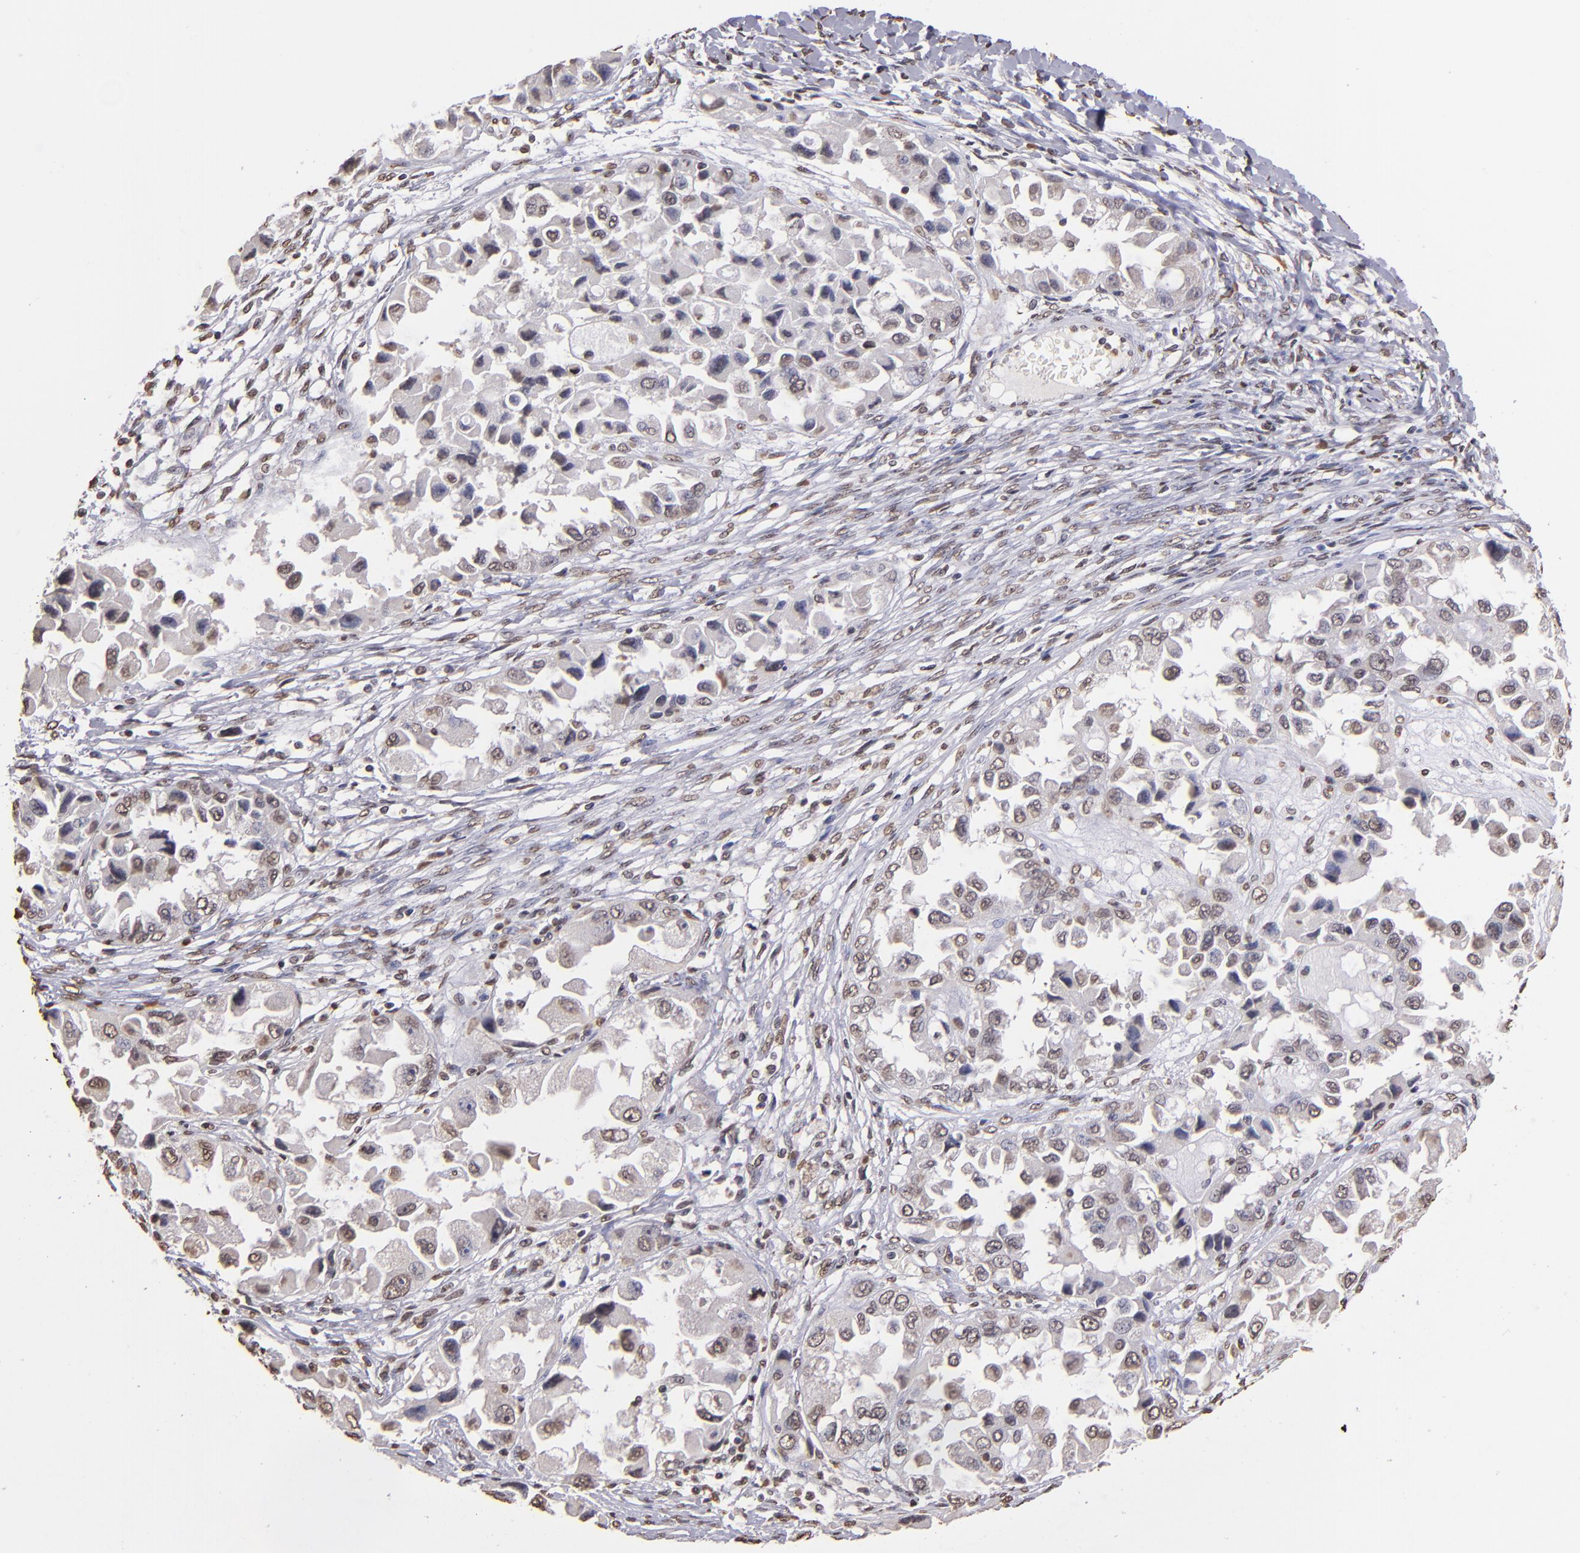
{"staining": {"intensity": "weak", "quantity": "<25%", "location": "nuclear"}, "tissue": "ovarian cancer", "cell_type": "Tumor cells", "image_type": "cancer", "snomed": [{"axis": "morphology", "description": "Cystadenocarcinoma, serous, NOS"}, {"axis": "topography", "description": "Ovary"}], "caption": "Tumor cells show no significant protein staining in ovarian serous cystadenocarcinoma.", "gene": "LBX1", "patient": {"sex": "female", "age": 84}}